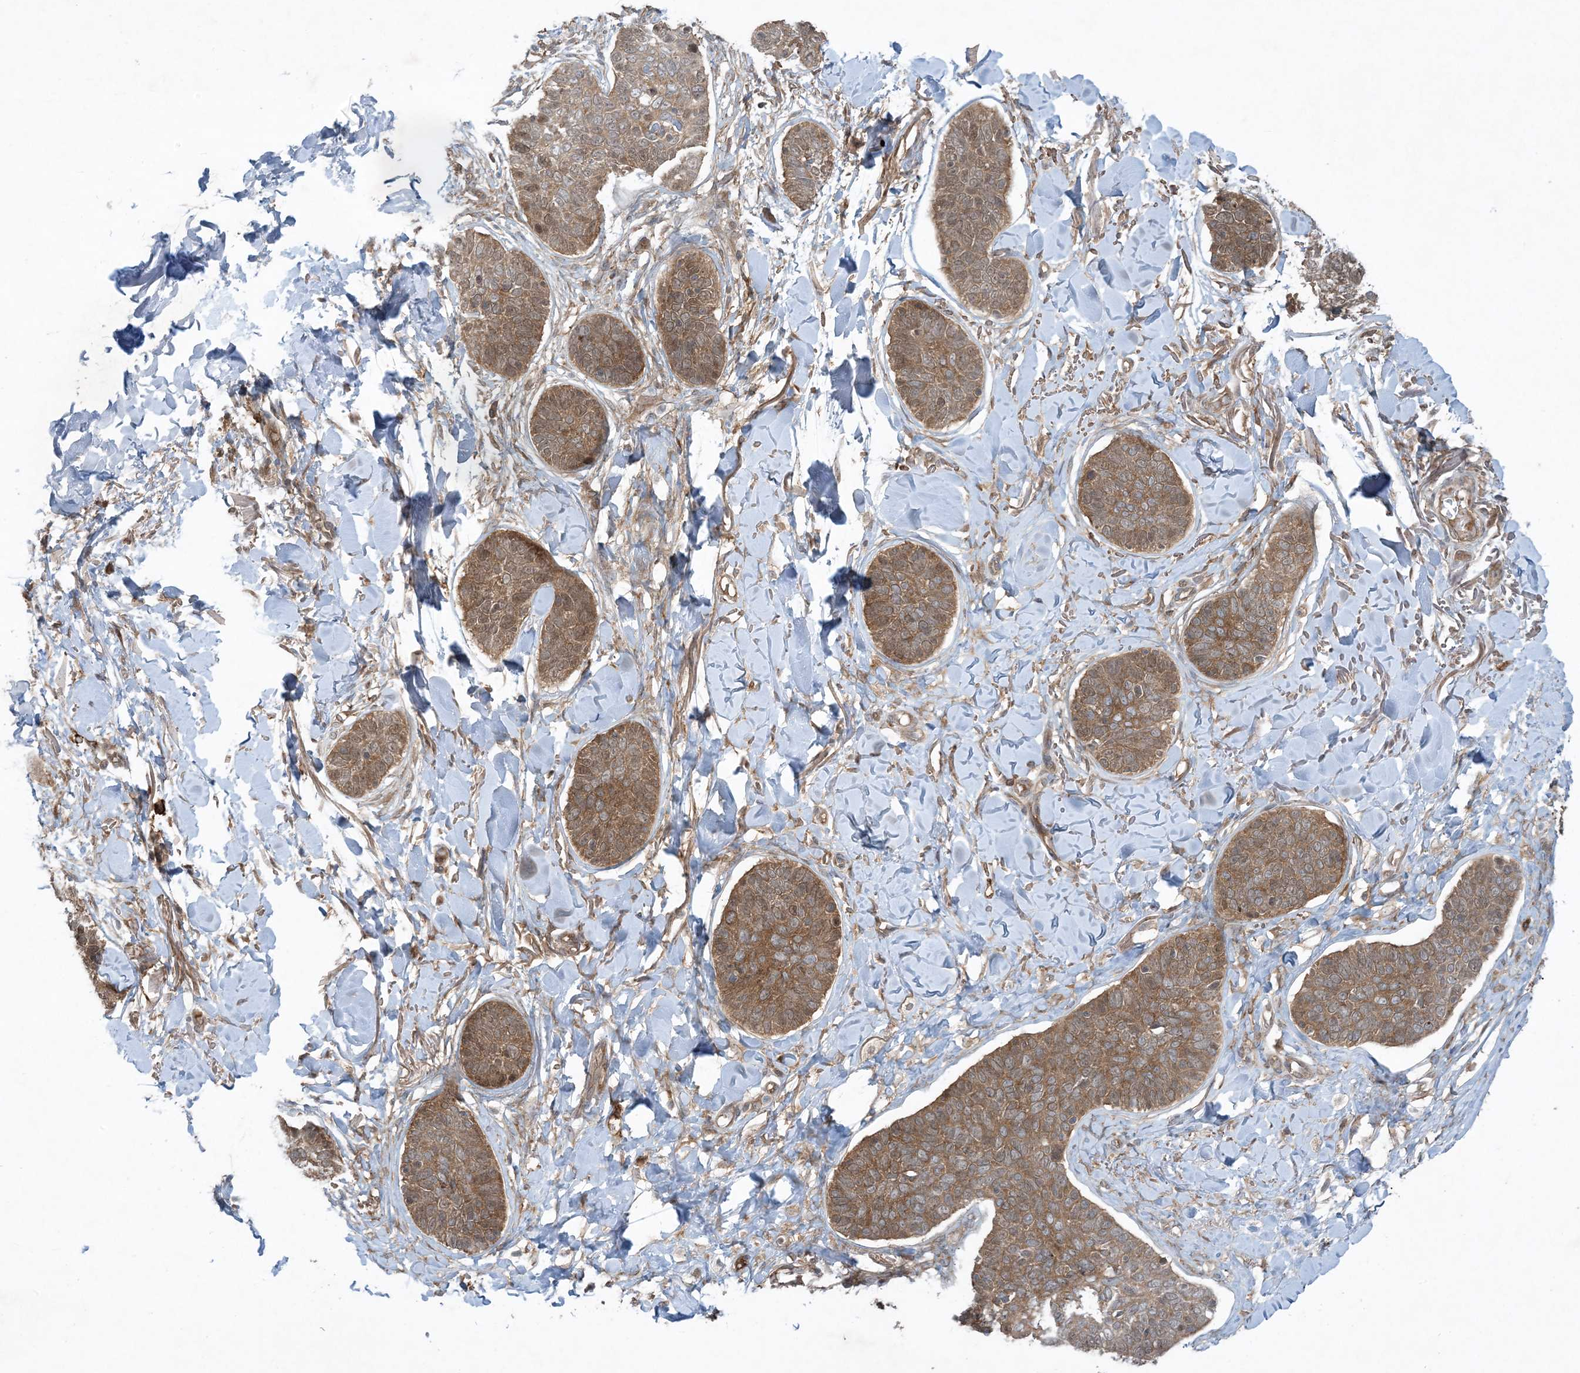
{"staining": {"intensity": "moderate", "quantity": ">75%", "location": "cytoplasmic/membranous,nuclear"}, "tissue": "skin cancer", "cell_type": "Tumor cells", "image_type": "cancer", "snomed": [{"axis": "morphology", "description": "Basal cell carcinoma"}, {"axis": "topography", "description": "Skin"}], "caption": "Immunohistochemical staining of human skin cancer (basal cell carcinoma) demonstrates medium levels of moderate cytoplasmic/membranous and nuclear protein expression in about >75% of tumor cells.", "gene": "STAM2", "patient": {"sex": "male", "age": 85}}